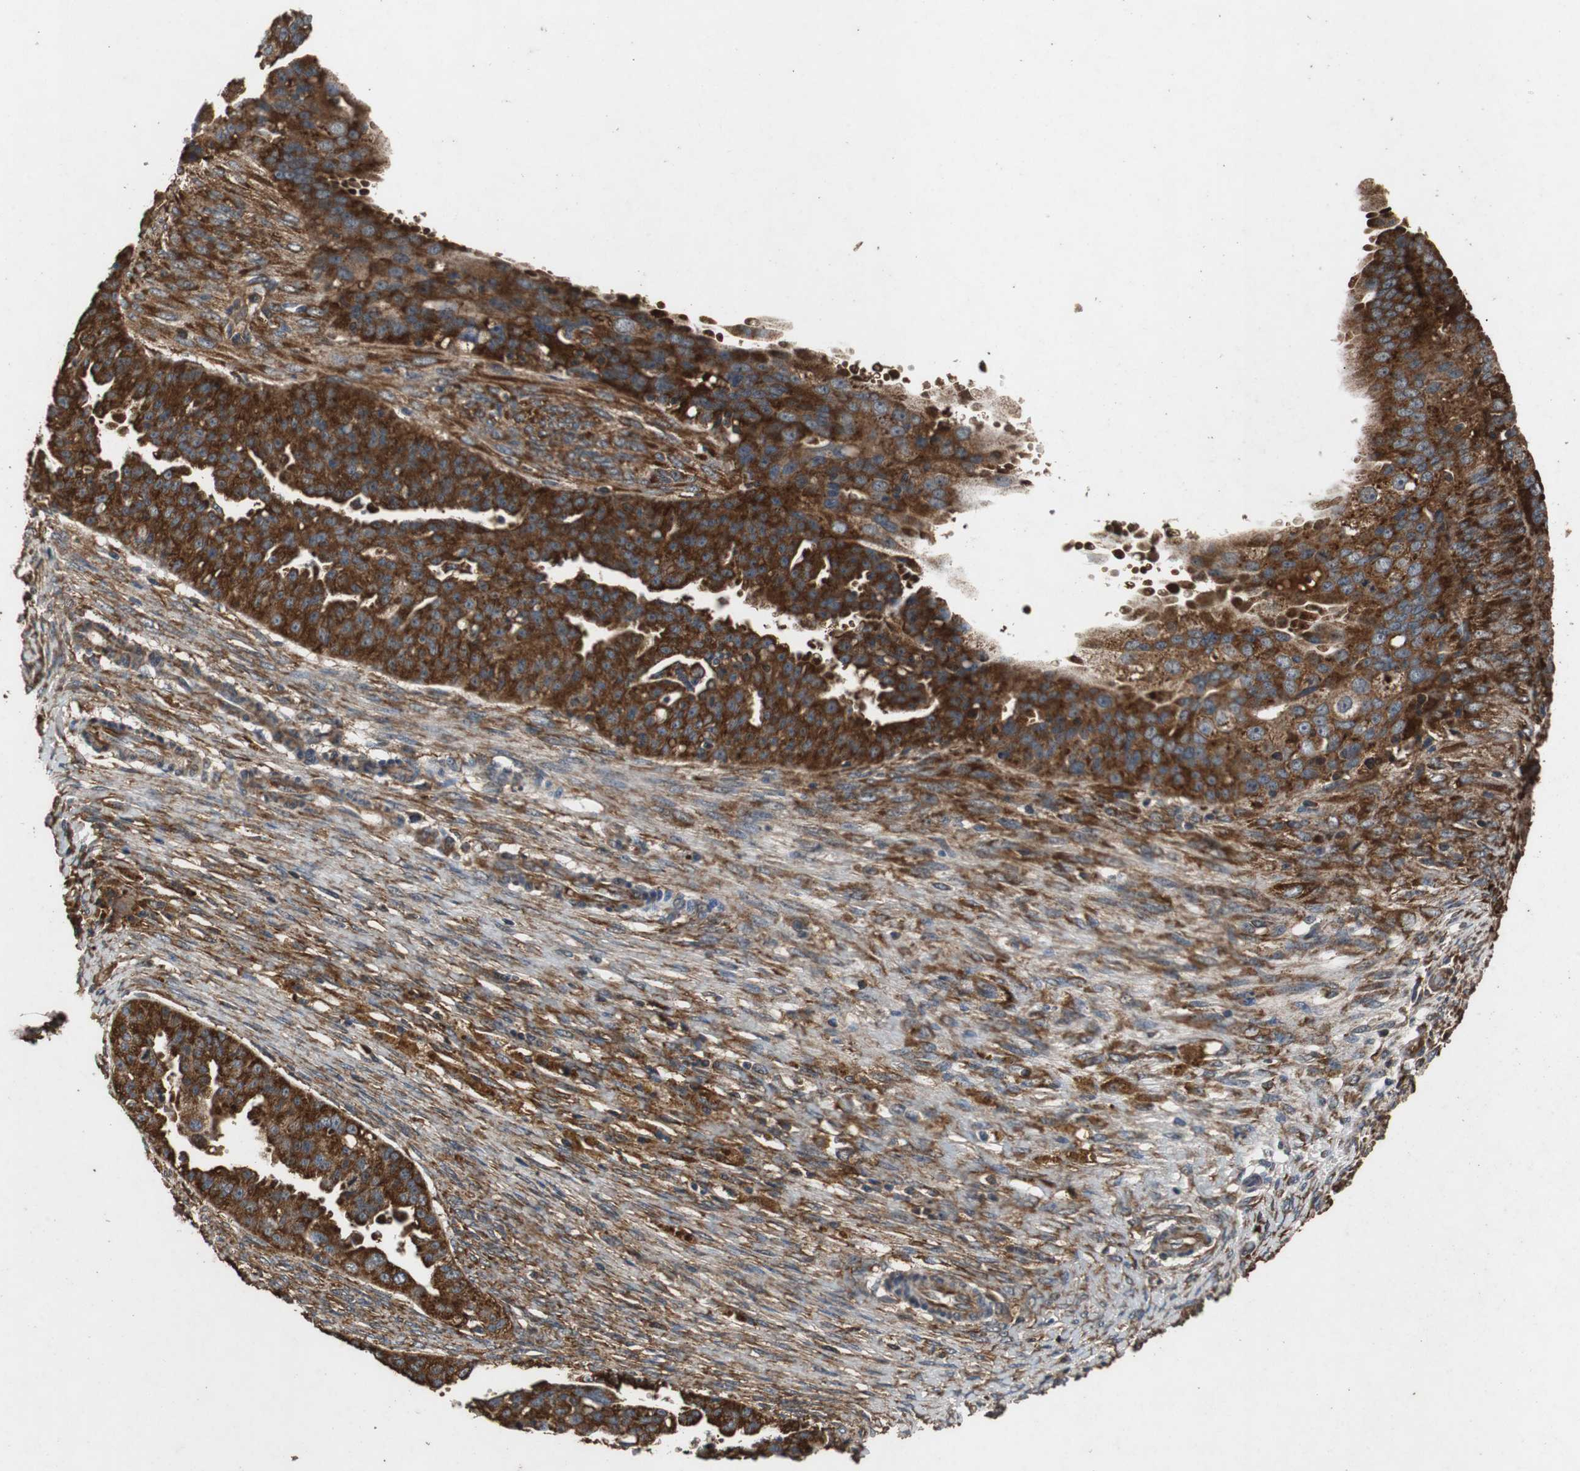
{"staining": {"intensity": "strong", "quantity": ">75%", "location": "cytoplasmic/membranous"}, "tissue": "ovarian cancer", "cell_type": "Tumor cells", "image_type": "cancer", "snomed": [{"axis": "morphology", "description": "Cystadenocarcinoma, serous, NOS"}, {"axis": "topography", "description": "Ovary"}], "caption": "Tumor cells display high levels of strong cytoplasmic/membranous staining in approximately >75% of cells in human ovarian cancer (serous cystadenocarcinoma).", "gene": "NAA10", "patient": {"sex": "female", "age": 58}}